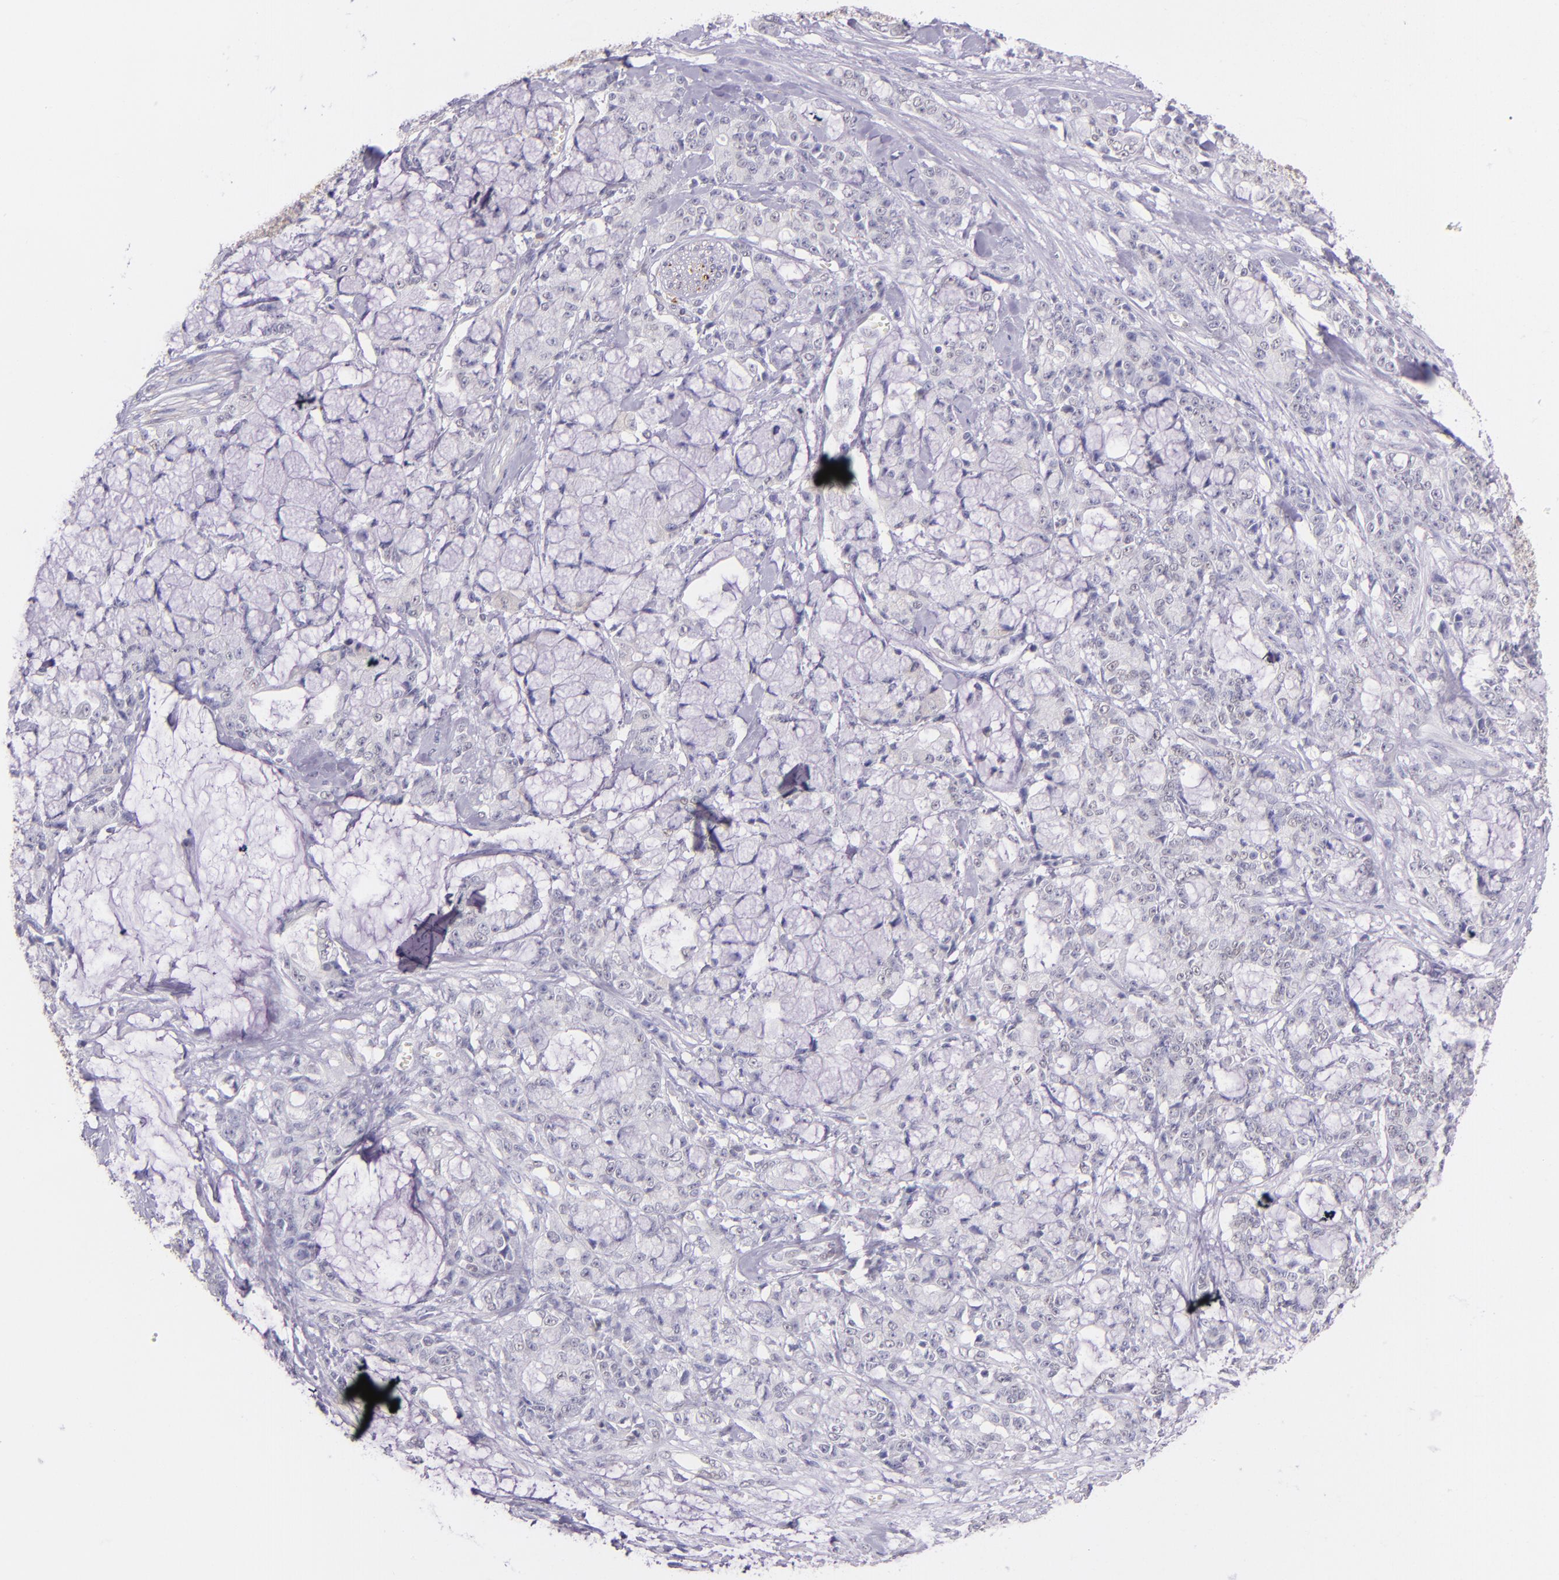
{"staining": {"intensity": "negative", "quantity": "none", "location": "none"}, "tissue": "pancreatic cancer", "cell_type": "Tumor cells", "image_type": "cancer", "snomed": [{"axis": "morphology", "description": "Adenocarcinoma, NOS"}, {"axis": "topography", "description": "Pancreas"}], "caption": "IHC image of human adenocarcinoma (pancreatic) stained for a protein (brown), which exhibits no positivity in tumor cells. (Stains: DAB IHC with hematoxylin counter stain, Microscopy: brightfield microscopy at high magnification).", "gene": "RTN1", "patient": {"sex": "female", "age": 73}}